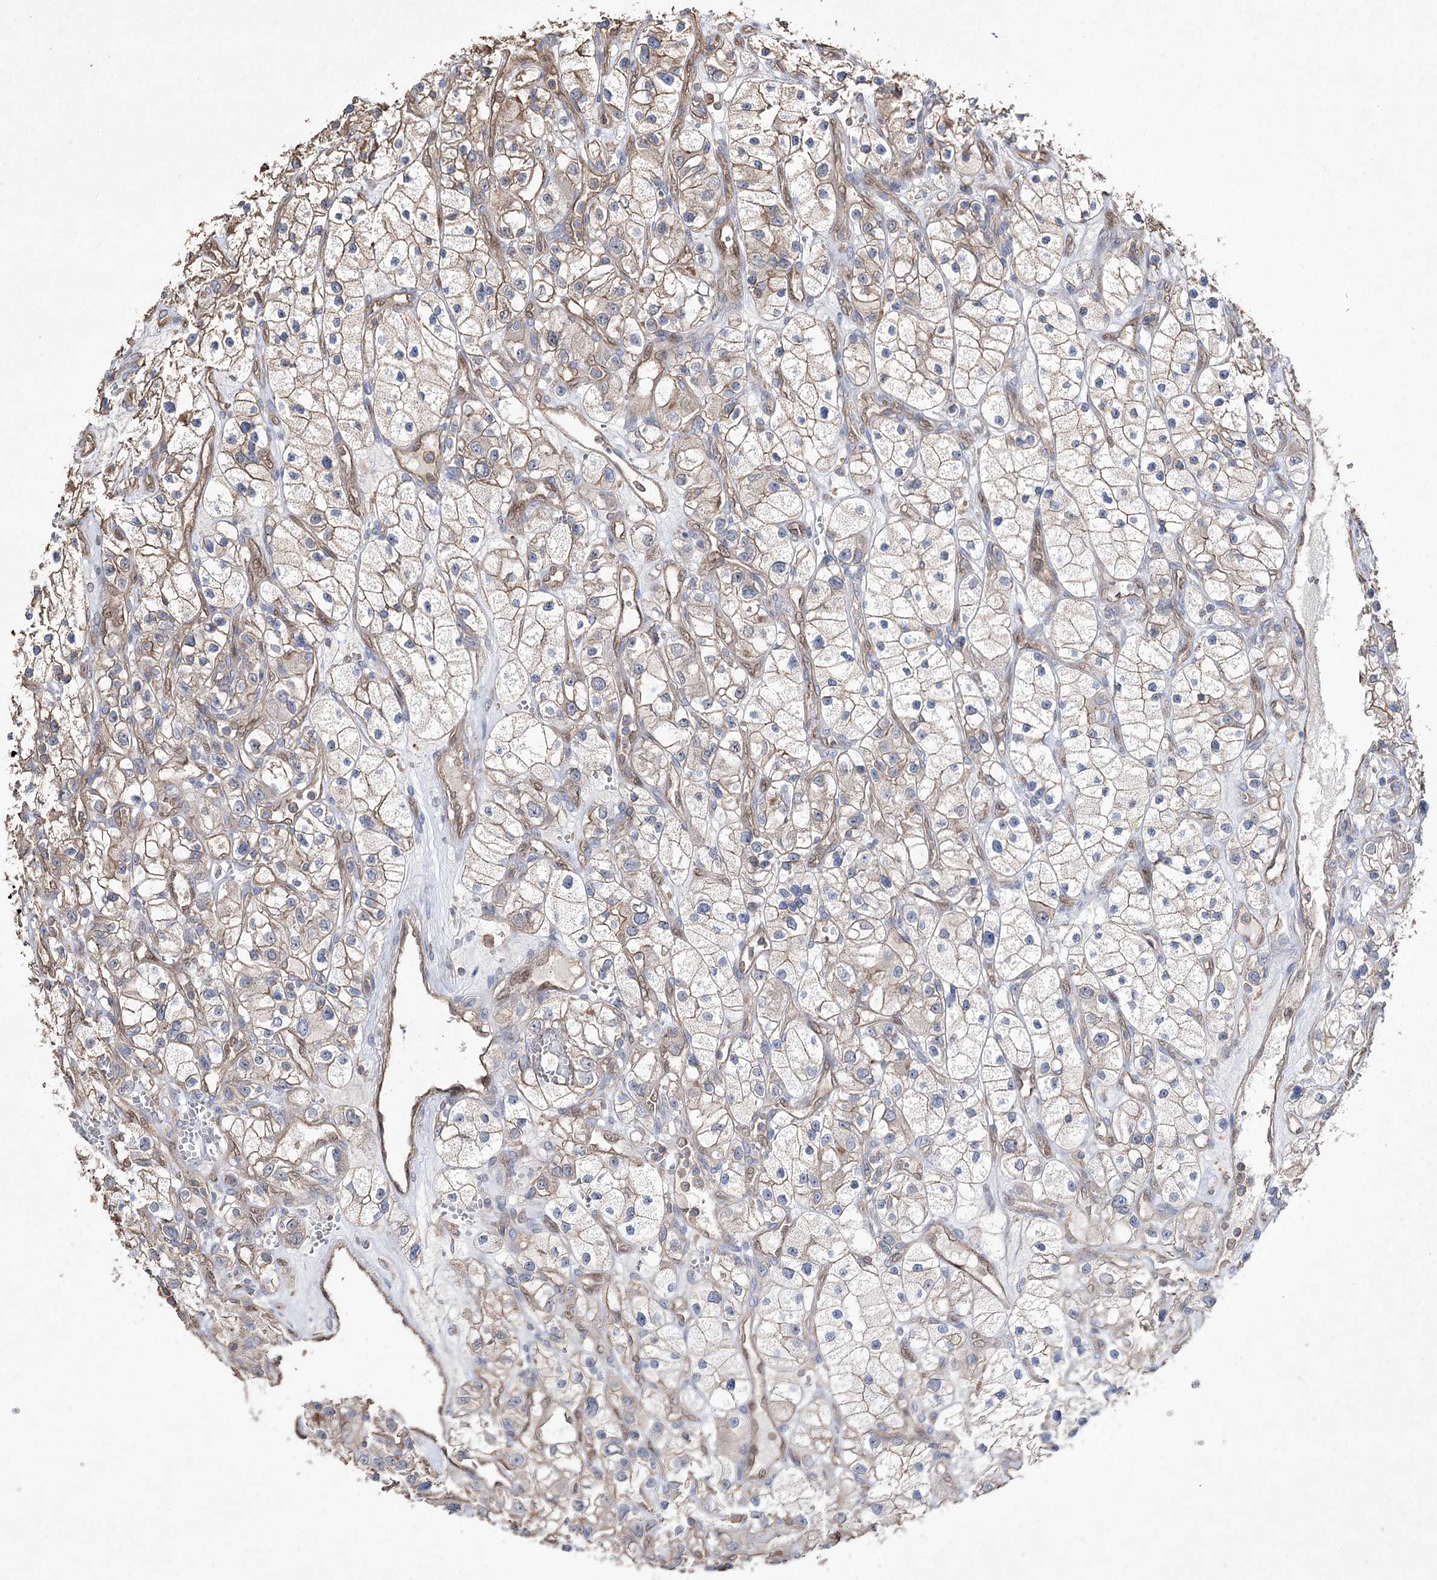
{"staining": {"intensity": "weak", "quantity": "<25%", "location": "cytoplasmic/membranous"}, "tissue": "renal cancer", "cell_type": "Tumor cells", "image_type": "cancer", "snomed": [{"axis": "morphology", "description": "Adenocarcinoma, NOS"}, {"axis": "topography", "description": "Kidney"}], "caption": "An immunohistochemistry photomicrograph of adenocarcinoma (renal) is shown. There is no staining in tumor cells of adenocarcinoma (renal).", "gene": "FAM13B", "patient": {"sex": "female", "age": 57}}